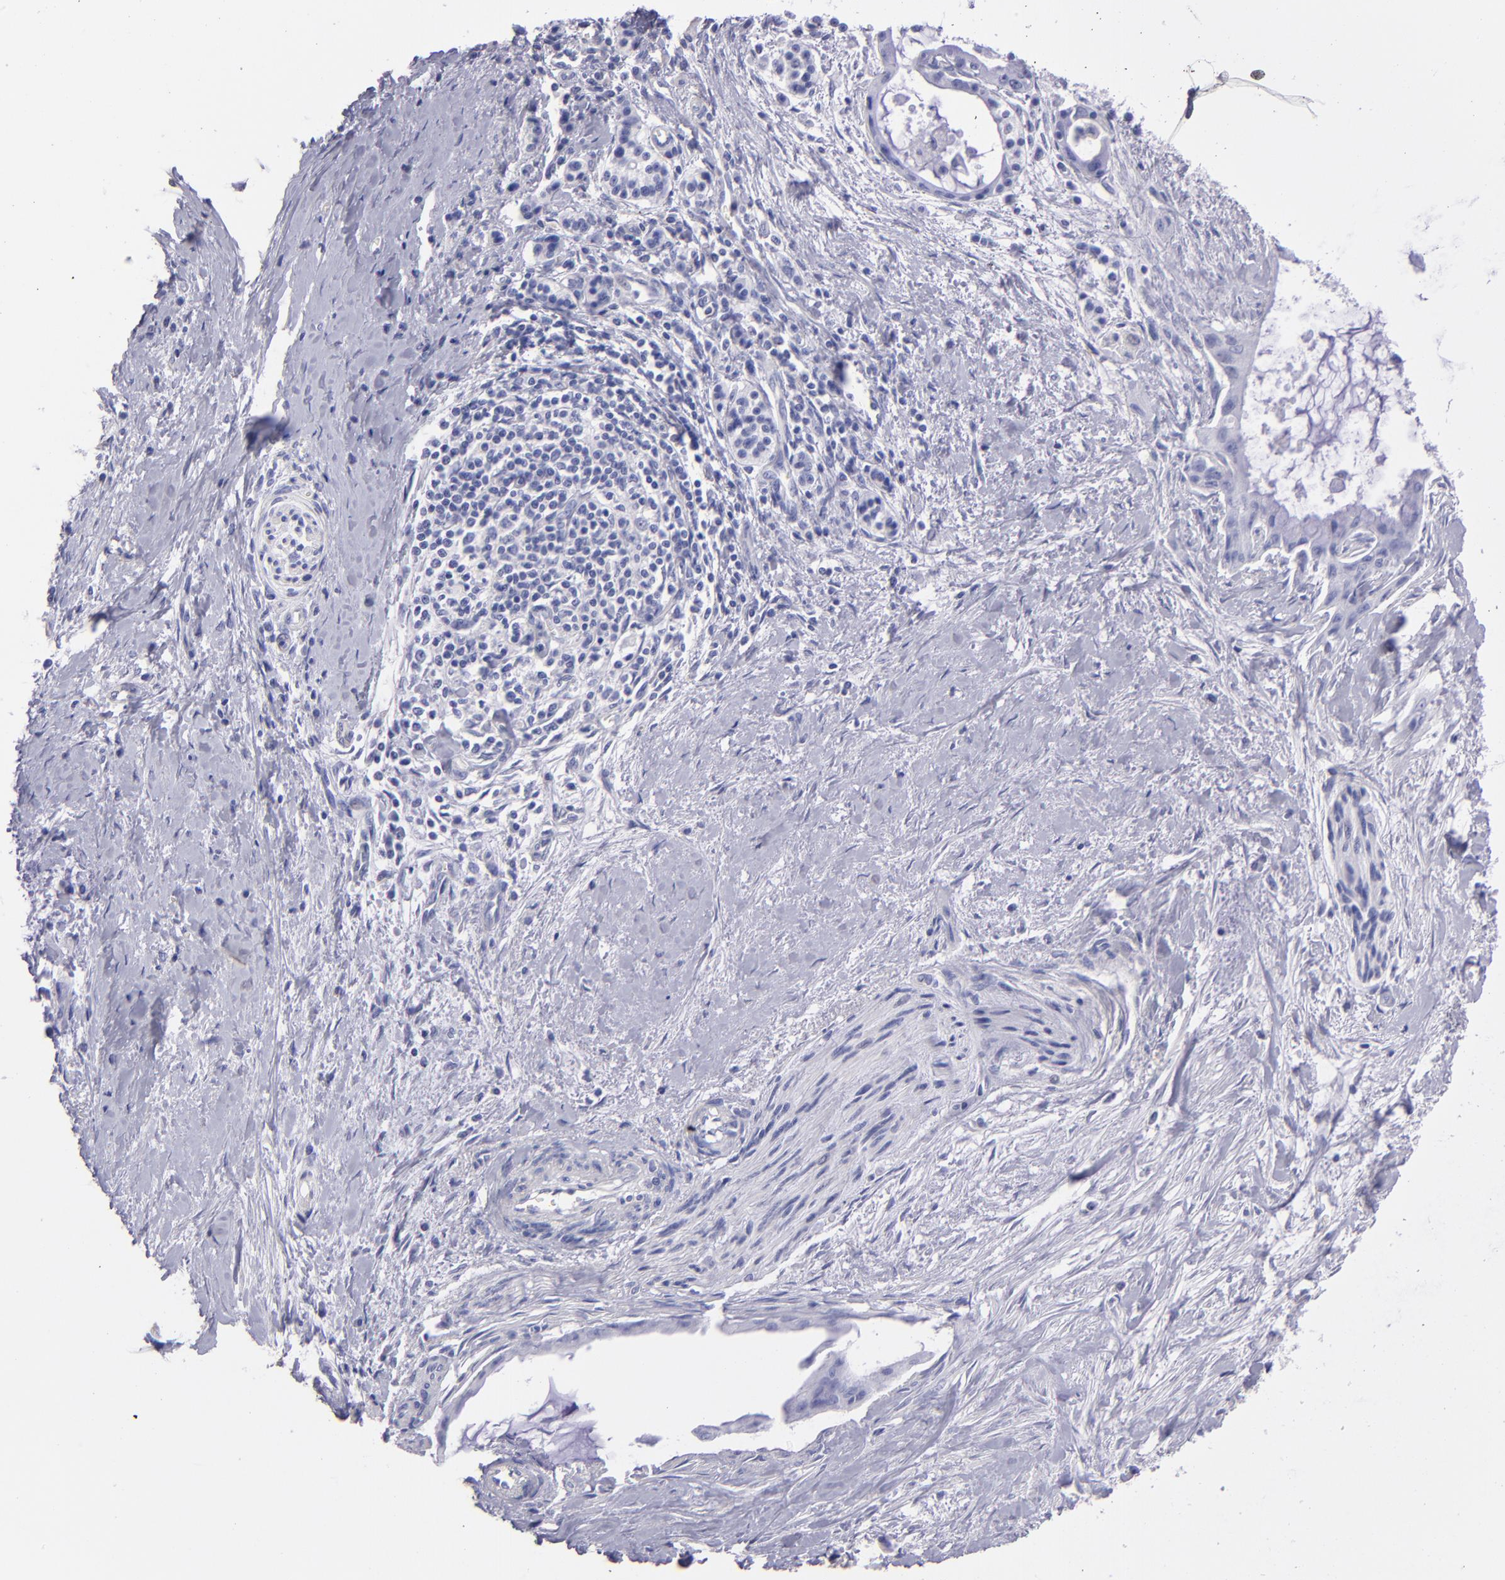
{"staining": {"intensity": "negative", "quantity": "none", "location": "none"}, "tissue": "pancreatic cancer", "cell_type": "Tumor cells", "image_type": "cancer", "snomed": [{"axis": "morphology", "description": "Adenocarcinoma, NOS"}, {"axis": "topography", "description": "Pancreas"}], "caption": "IHC image of human adenocarcinoma (pancreatic) stained for a protein (brown), which shows no staining in tumor cells. (Brightfield microscopy of DAB (3,3'-diaminobenzidine) immunohistochemistry at high magnification).", "gene": "TG", "patient": {"sex": "male", "age": 59}}